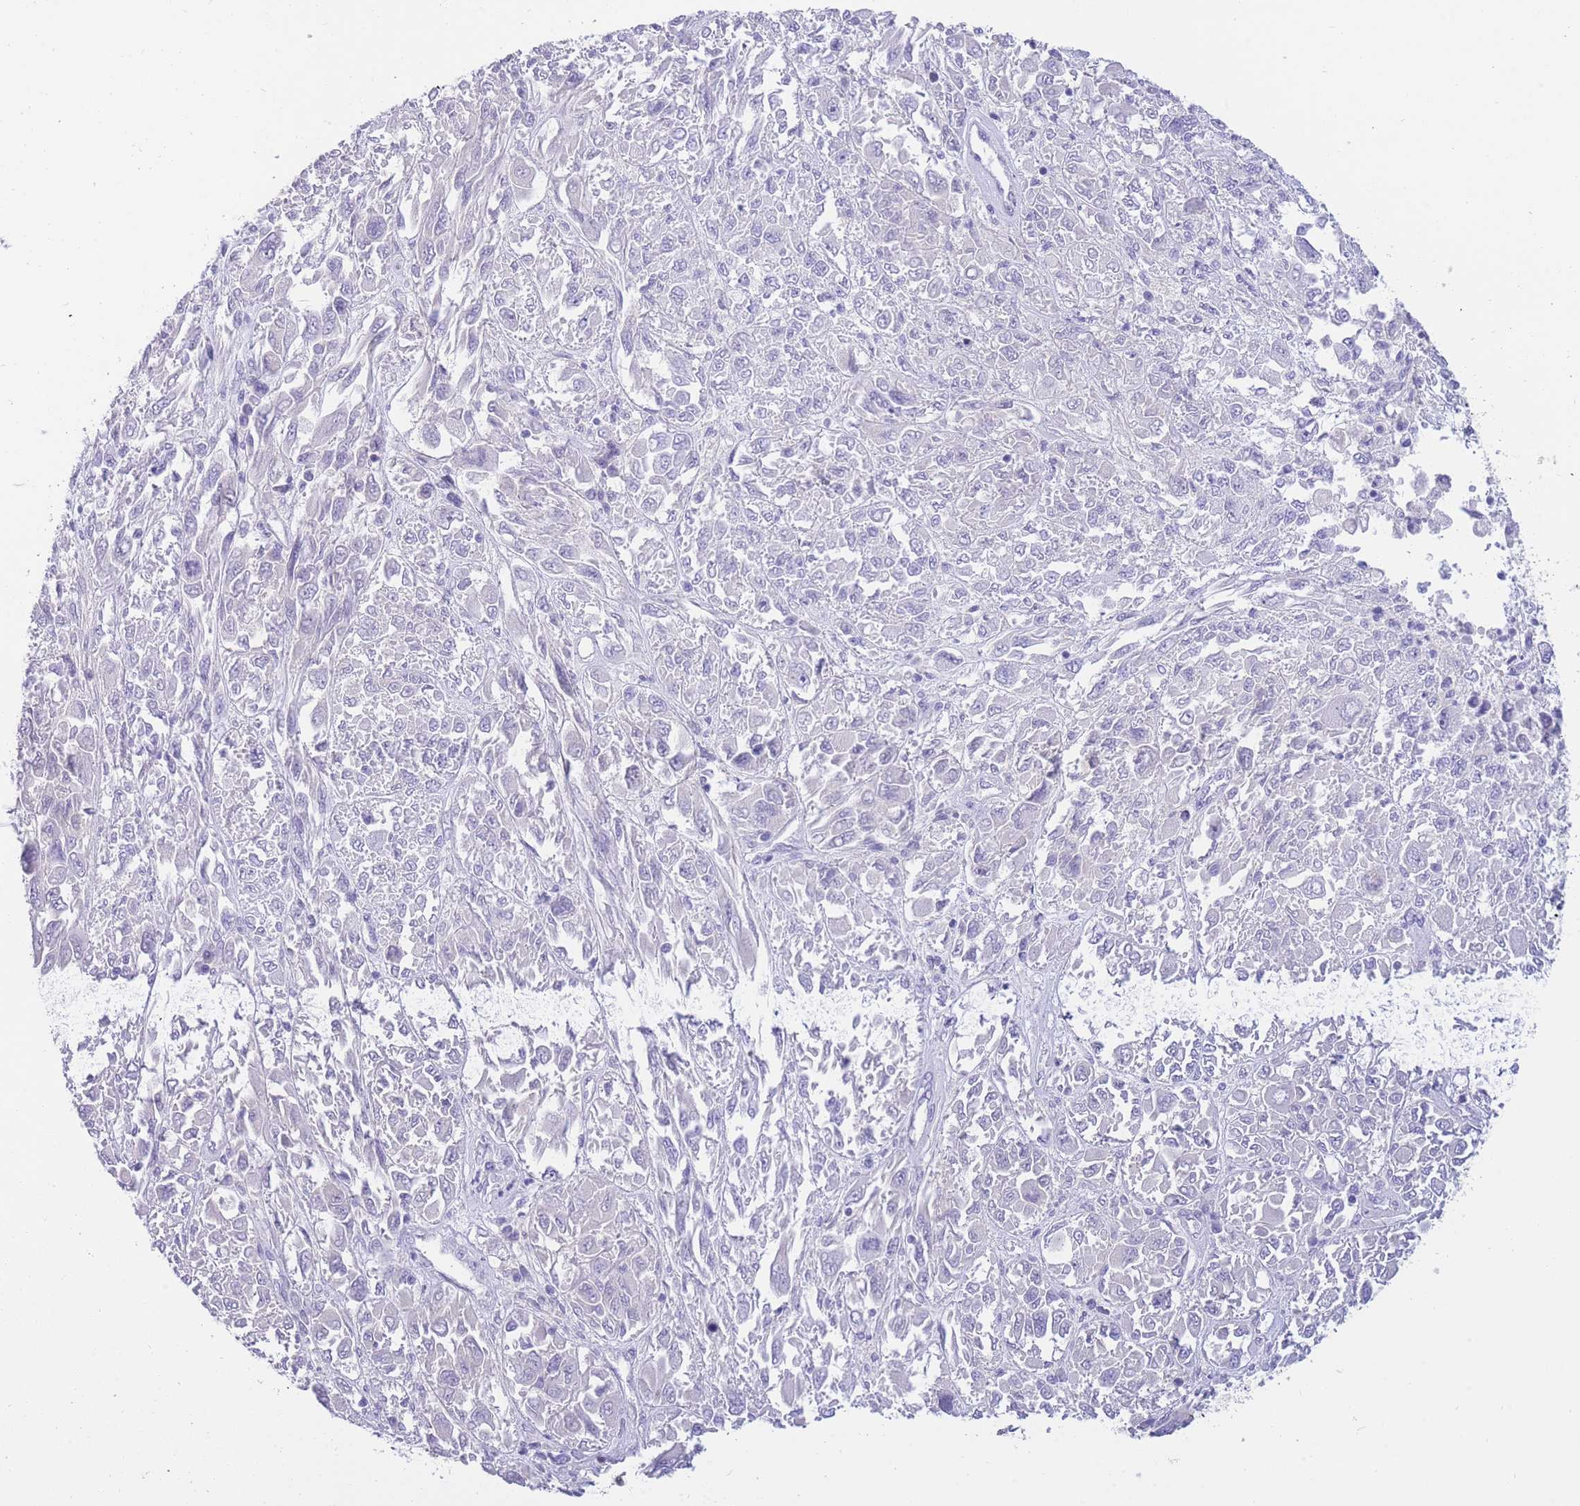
{"staining": {"intensity": "negative", "quantity": "none", "location": "none"}, "tissue": "melanoma", "cell_type": "Tumor cells", "image_type": "cancer", "snomed": [{"axis": "morphology", "description": "Malignant melanoma, NOS"}, {"axis": "topography", "description": "Skin"}], "caption": "The photomicrograph demonstrates no staining of tumor cells in melanoma.", "gene": "SULT1A1", "patient": {"sex": "female", "age": 91}}